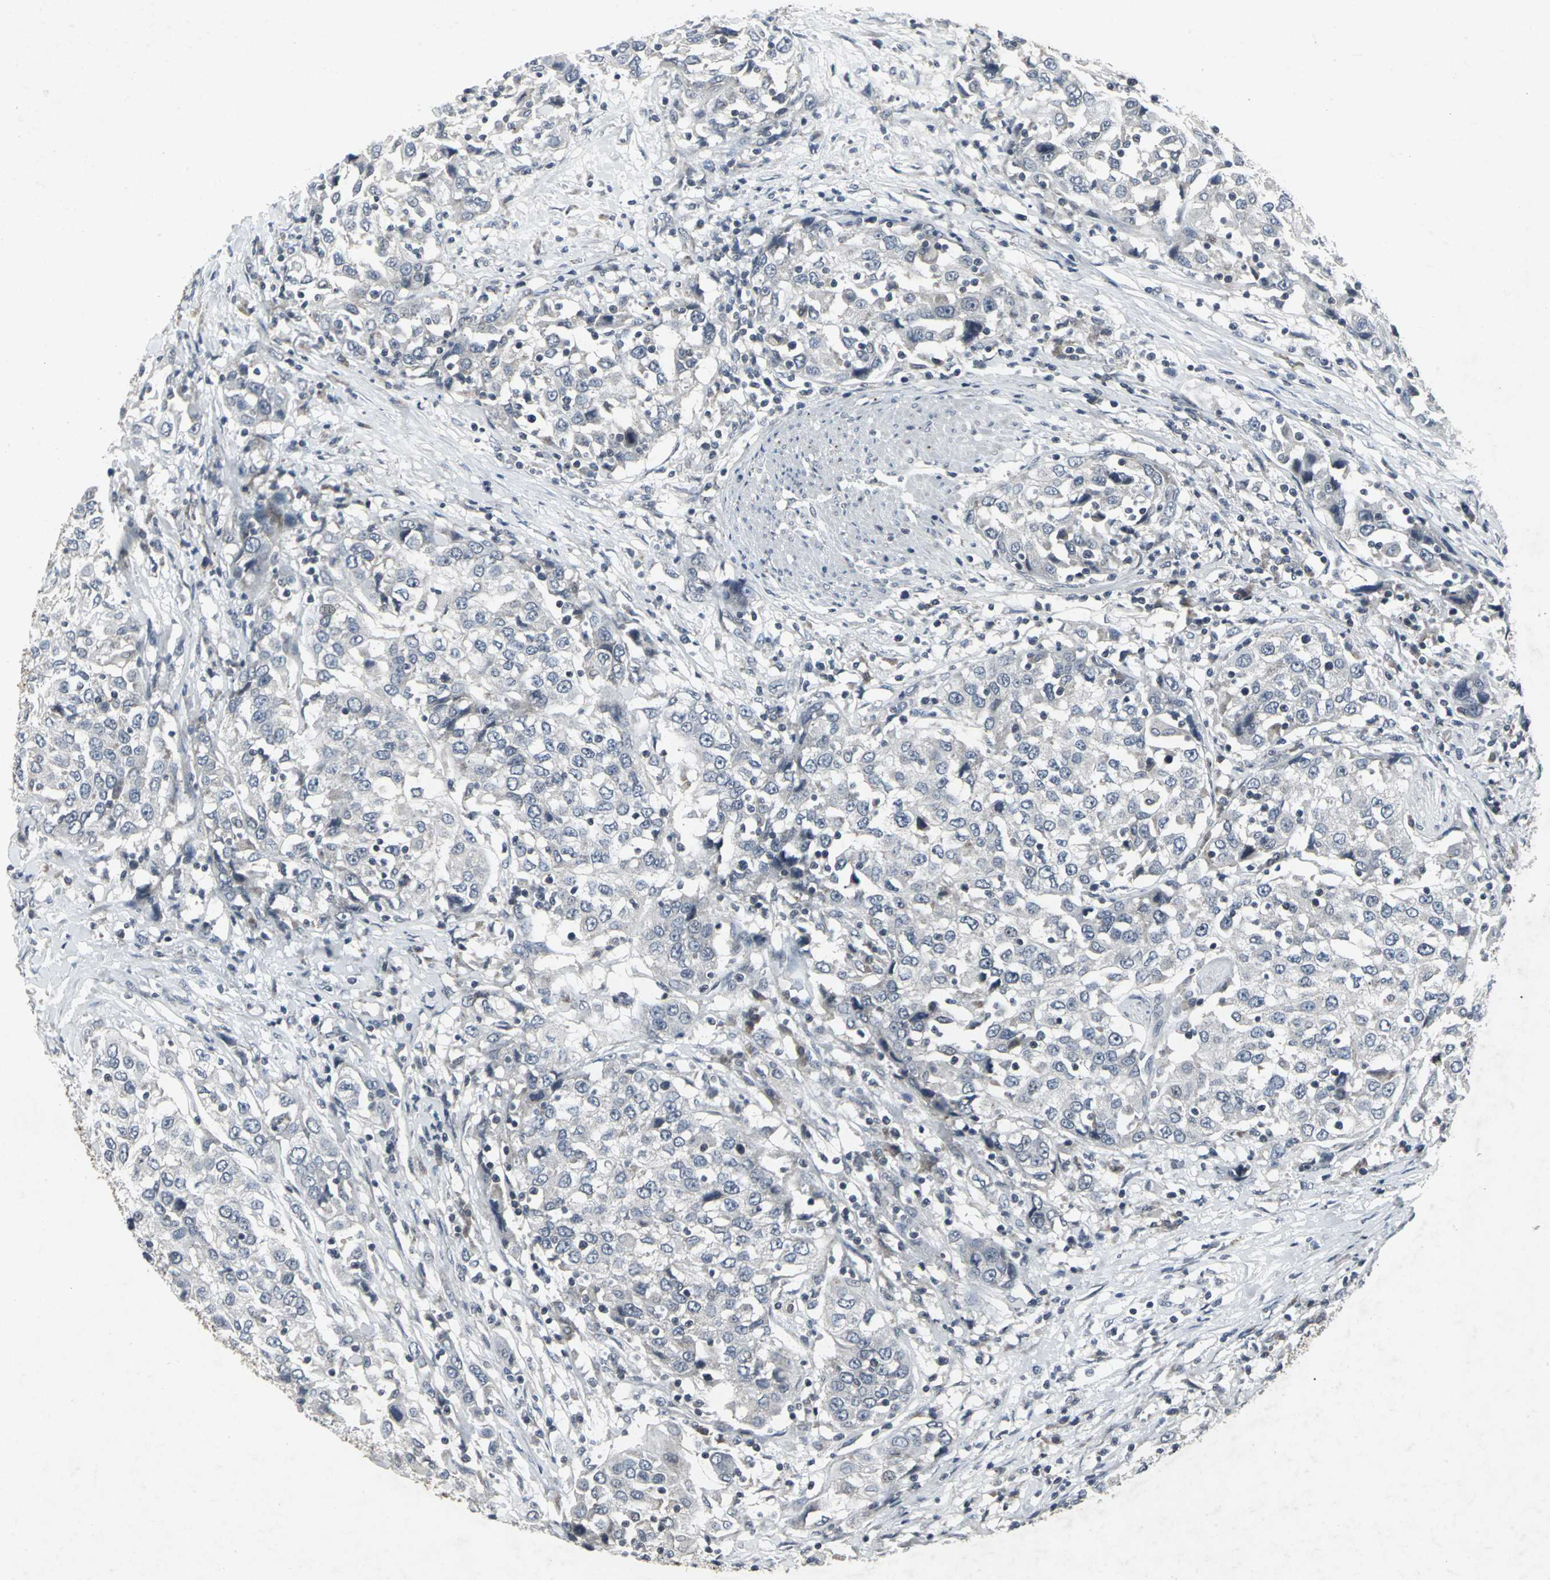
{"staining": {"intensity": "negative", "quantity": "none", "location": "none"}, "tissue": "urothelial cancer", "cell_type": "Tumor cells", "image_type": "cancer", "snomed": [{"axis": "morphology", "description": "Urothelial carcinoma, High grade"}, {"axis": "topography", "description": "Urinary bladder"}], "caption": "DAB immunohistochemical staining of human urothelial carcinoma (high-grade) displays no significant positivity in tumor cells. (Brightfield microscopy of DAB immunohistochemistry at high magnification).", "gene": "BMP4", "patient": {"sex": "female", "age": 80}}